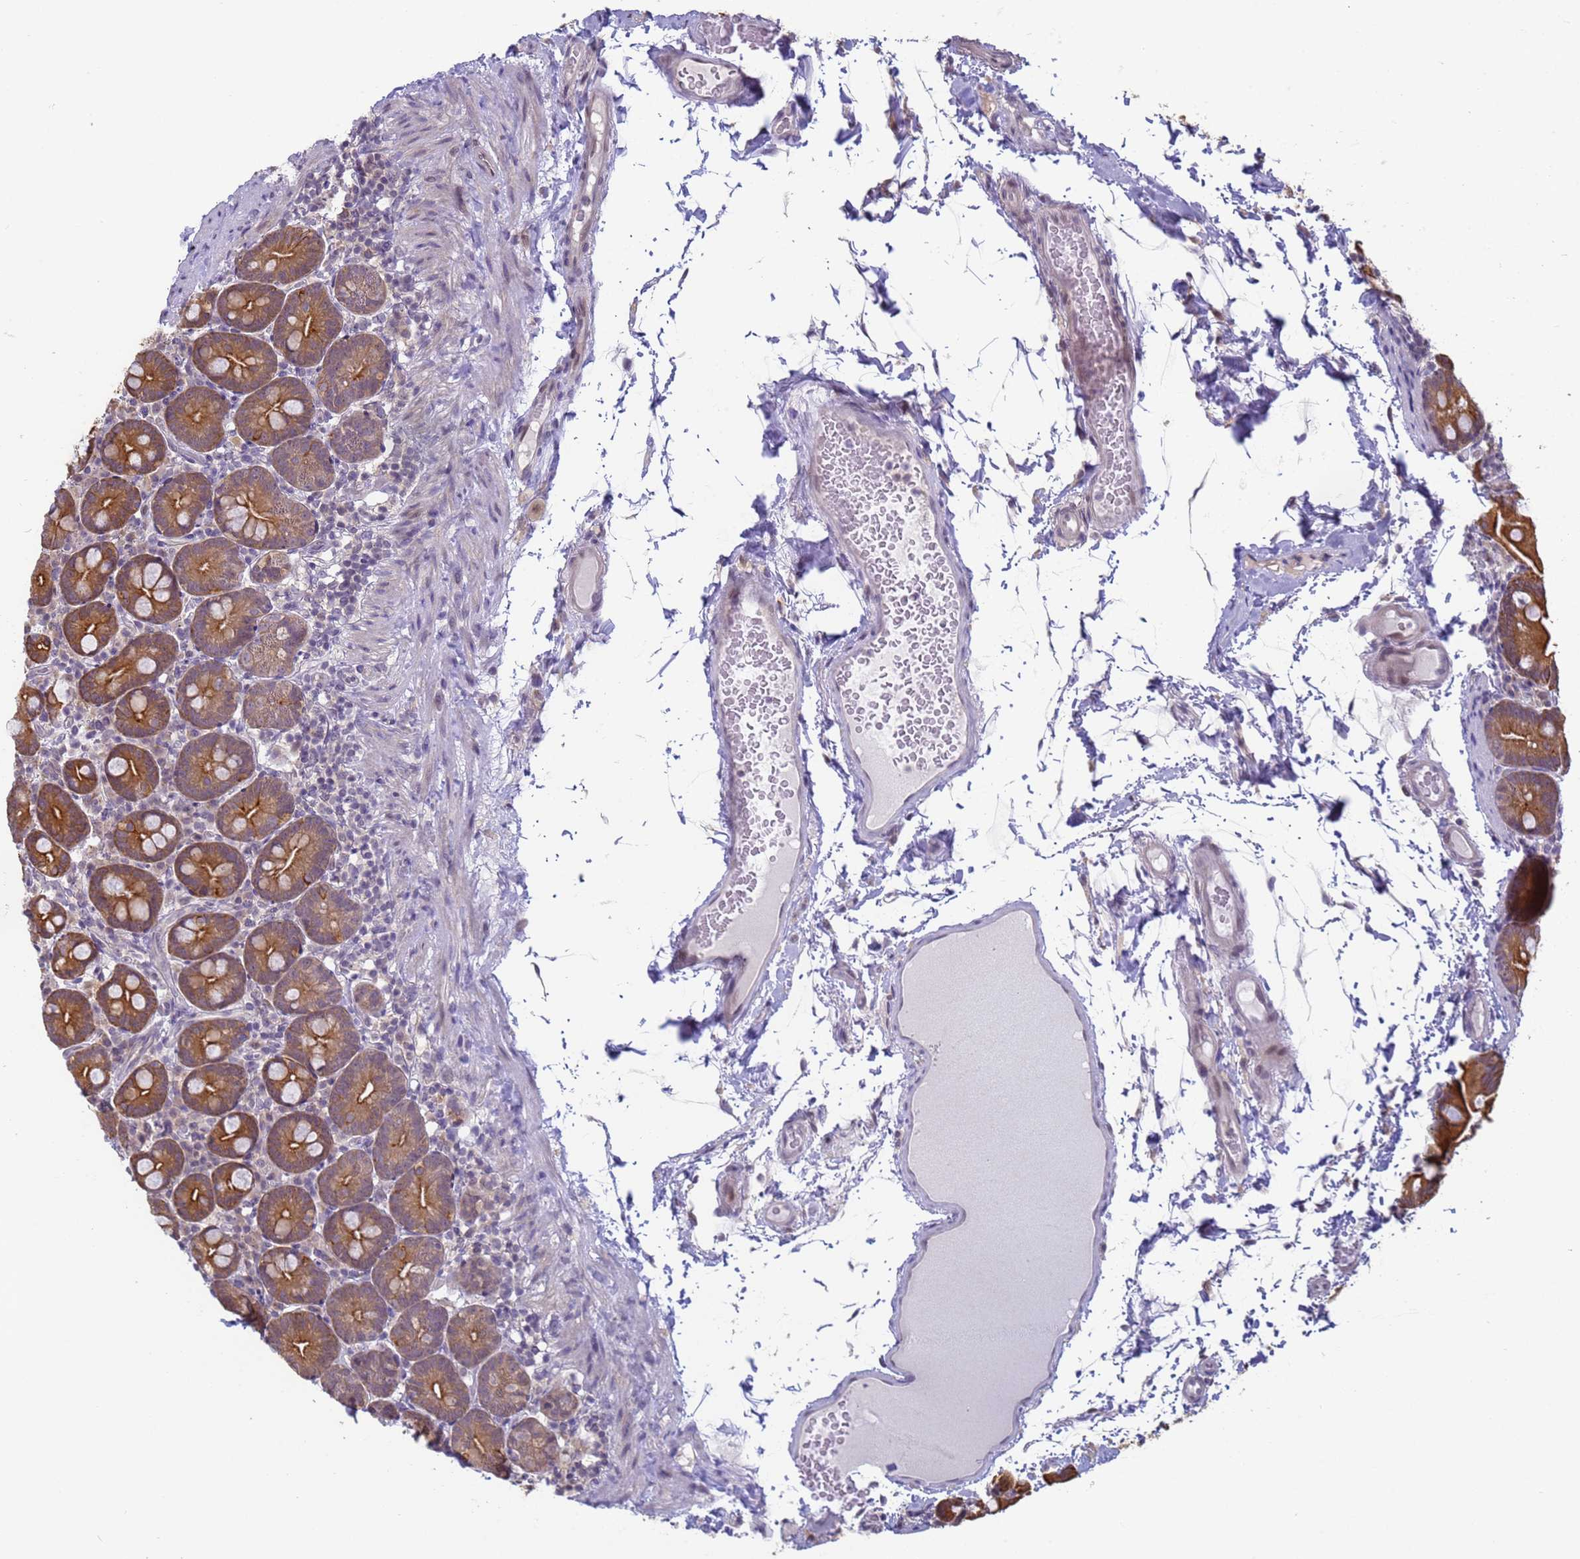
{"staining": {"intensity": "strong", "quantity": ">75%", "location": "cytoplasmic/membranous"}, "tissue": "small intestine", "cell_type": "Glandular cells", "image_type": "normal", "snomed": [{"axis": "morphology", "description": "Normal tissue, NOS"}, {"axis": "topography", "description": "Small intestine"}], "caption": "Immunohistochemical staining of normal small intestine shows >75% levels of strong cytoplasmic/membranous protein expression in approximately >75% of glandular cells. (DAB (3,3'-diaminobenzidine) = brown stain, brightfield microscopy at high magnification).", "gene": "VWA3A", "patient": {"sex": "female", "age": 68}}